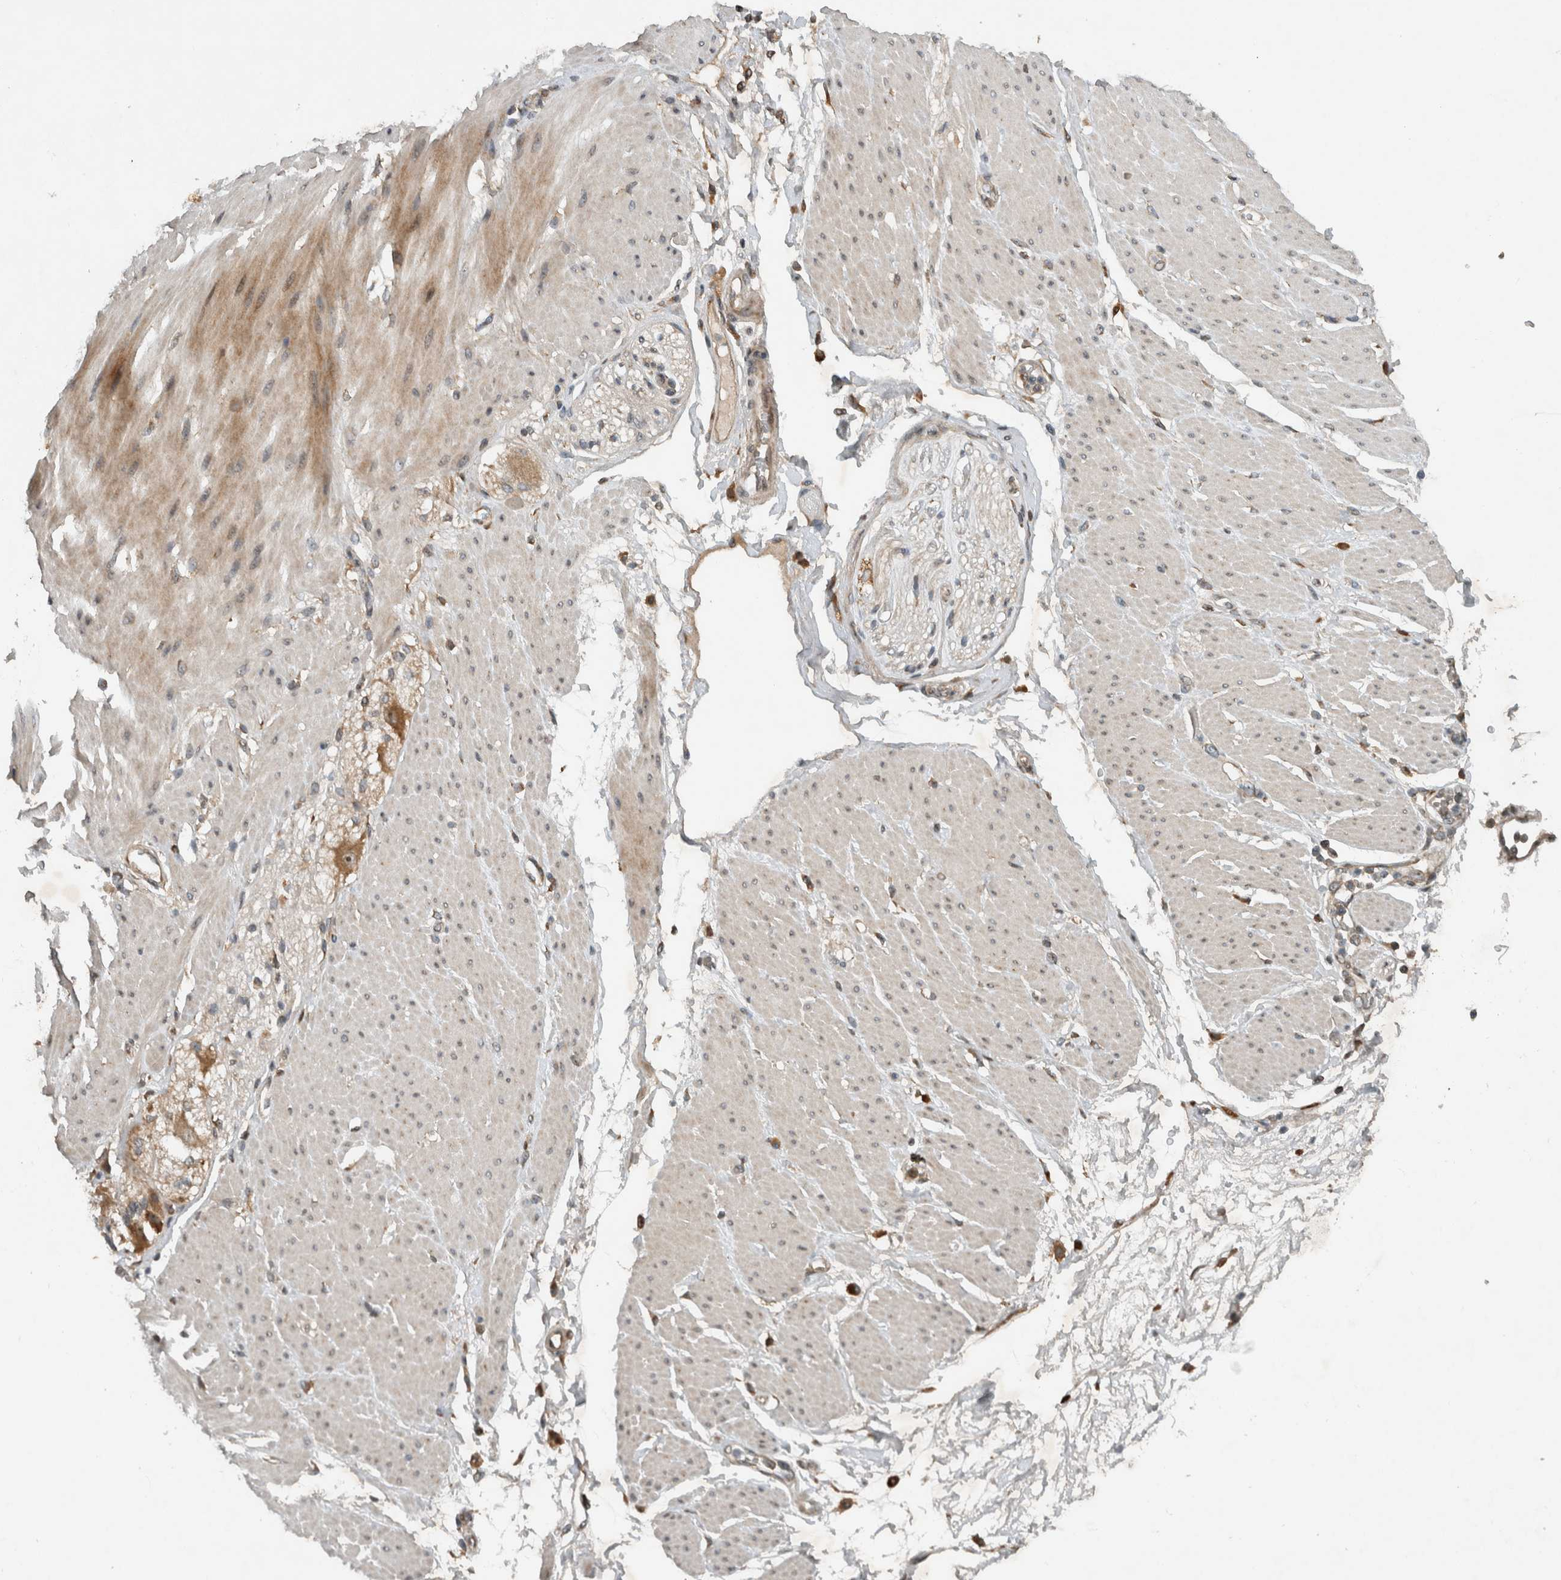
{"staining": {"intensity": "negative", "quantity": "none", "location": "none"}, "tissue": "adipose tissue", "cell_type": "Adipocytes", "image_type": "normal", "snomed": [{"axis": "morphology", "description": "Normal tissue, NOS"}, {"axis": "morphology", "description": "Adenocarcinoma, NOS"}, {"axis": "topography", "description": "Duodenum"}, {"axis": "topography", "description": "Peripheral nerve tissue"}], "caption": "Immunohistochemistry photomicrograph of benign adipose tissue: adipose tissue stained with DAB (3,3'-diaminobenzidine) reveals no significant protein expression in adipocytes. Brightfield microscopy of immunohistochemistry stained with DAB (3,3'-diaminobenzidine) (brown) and hematoxylin (blue), captured at high magnification.", "gene": "GPR137B", "patient": {"sex": "female", "age": 60}}